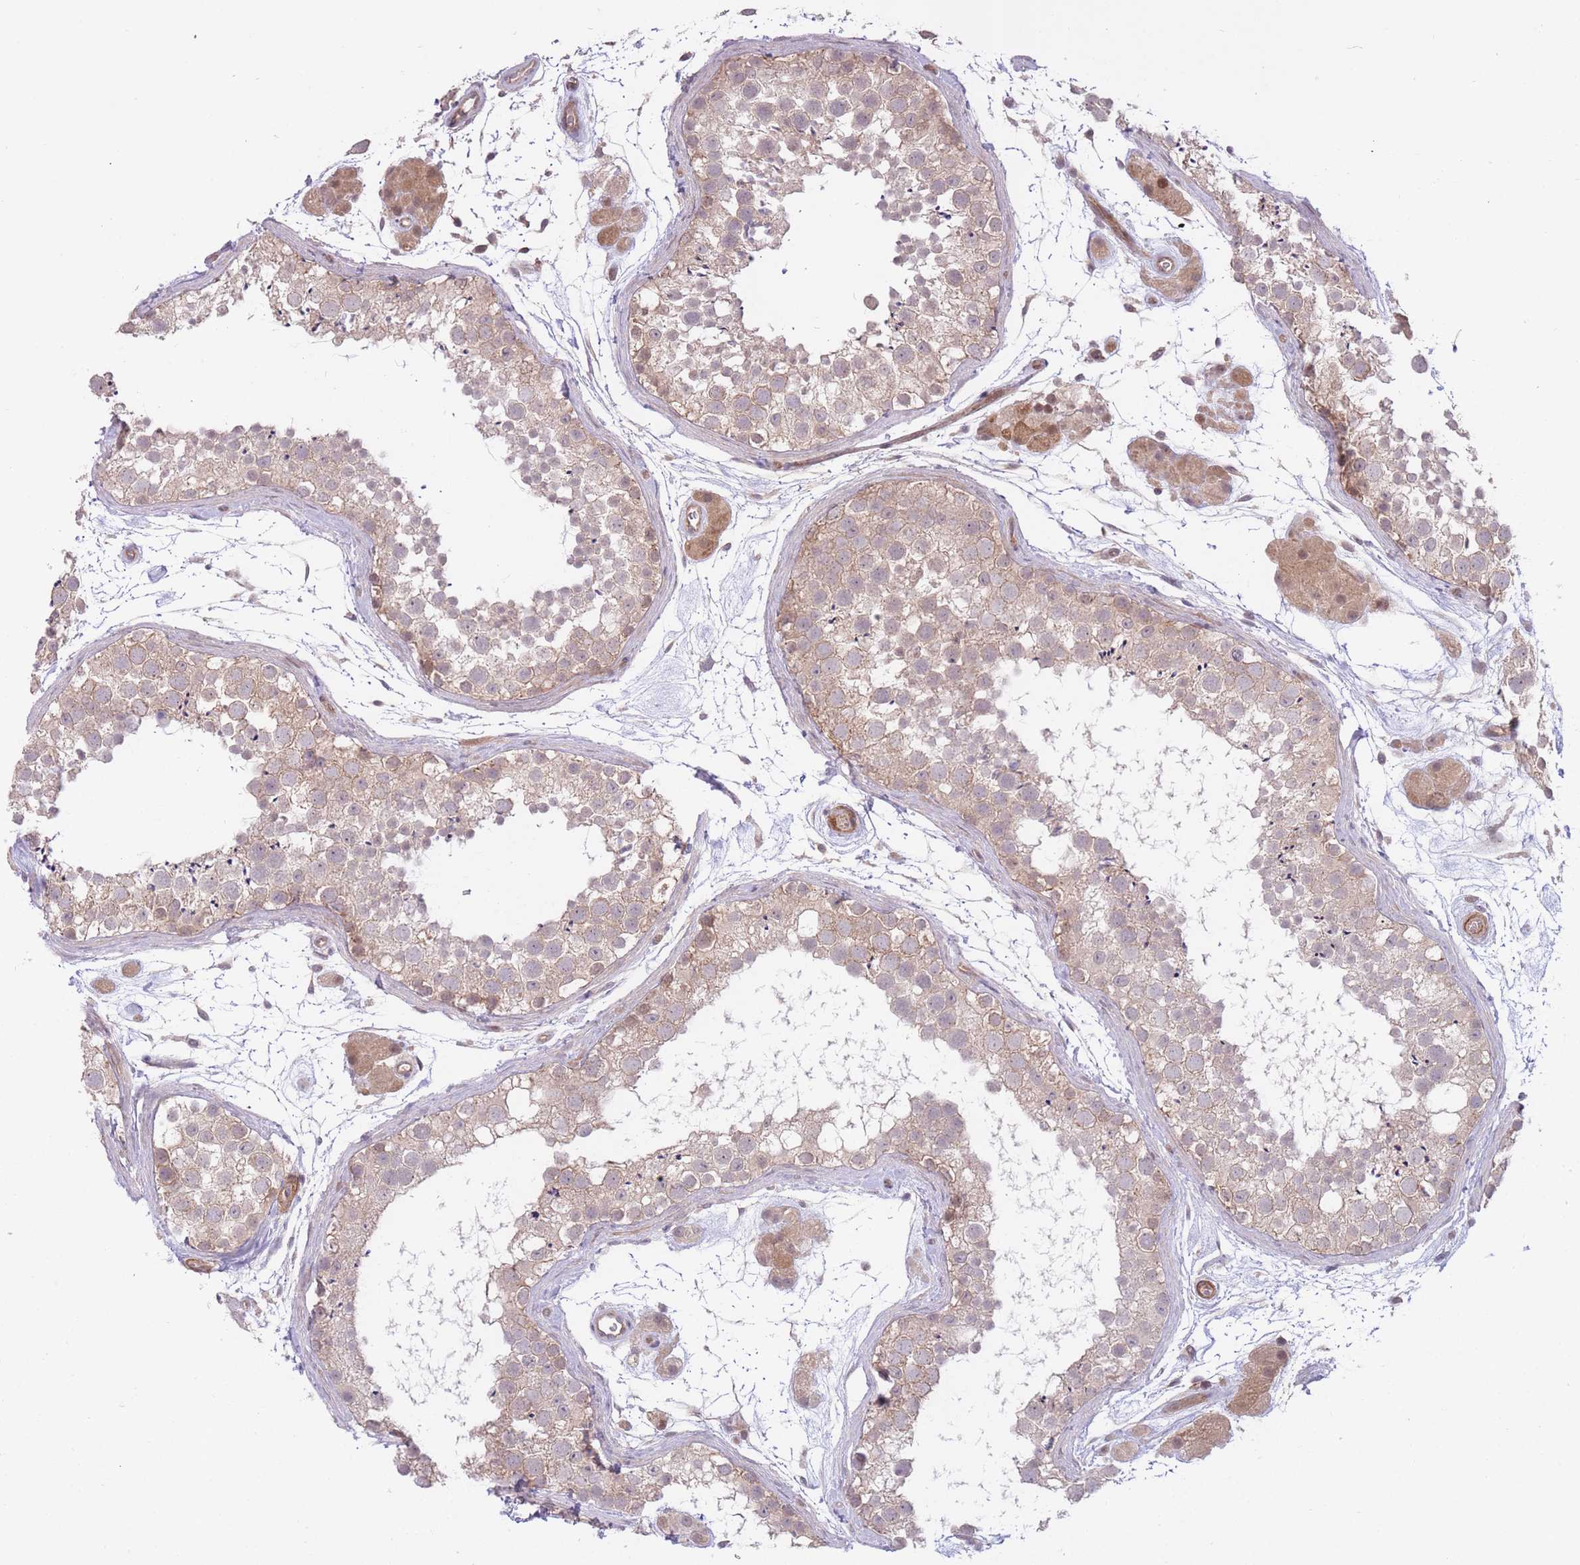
{"staining": {"intensity": "weak", "quantity": "25%-75%", "location": "cytoplasmic/membranous,nuclear"}, "tissue": "testis", "cell_type": "Cells in seminiferous ducts", "image_type": "normal", "snomed": [{"axis": "morphology", "description": "Normal tissue, NOS"}, {"axis": "topography", "description": "Testis"}], "caption": "Immunohistochemical staining of benign human testis exhibits low levels of weak cytoplasmic/membranous,nuclear expression in approximately 25%-75% of cells in seminiferous ducts.", "gene": "FUT3", "patient": {"sex": "male", "age": 41}}